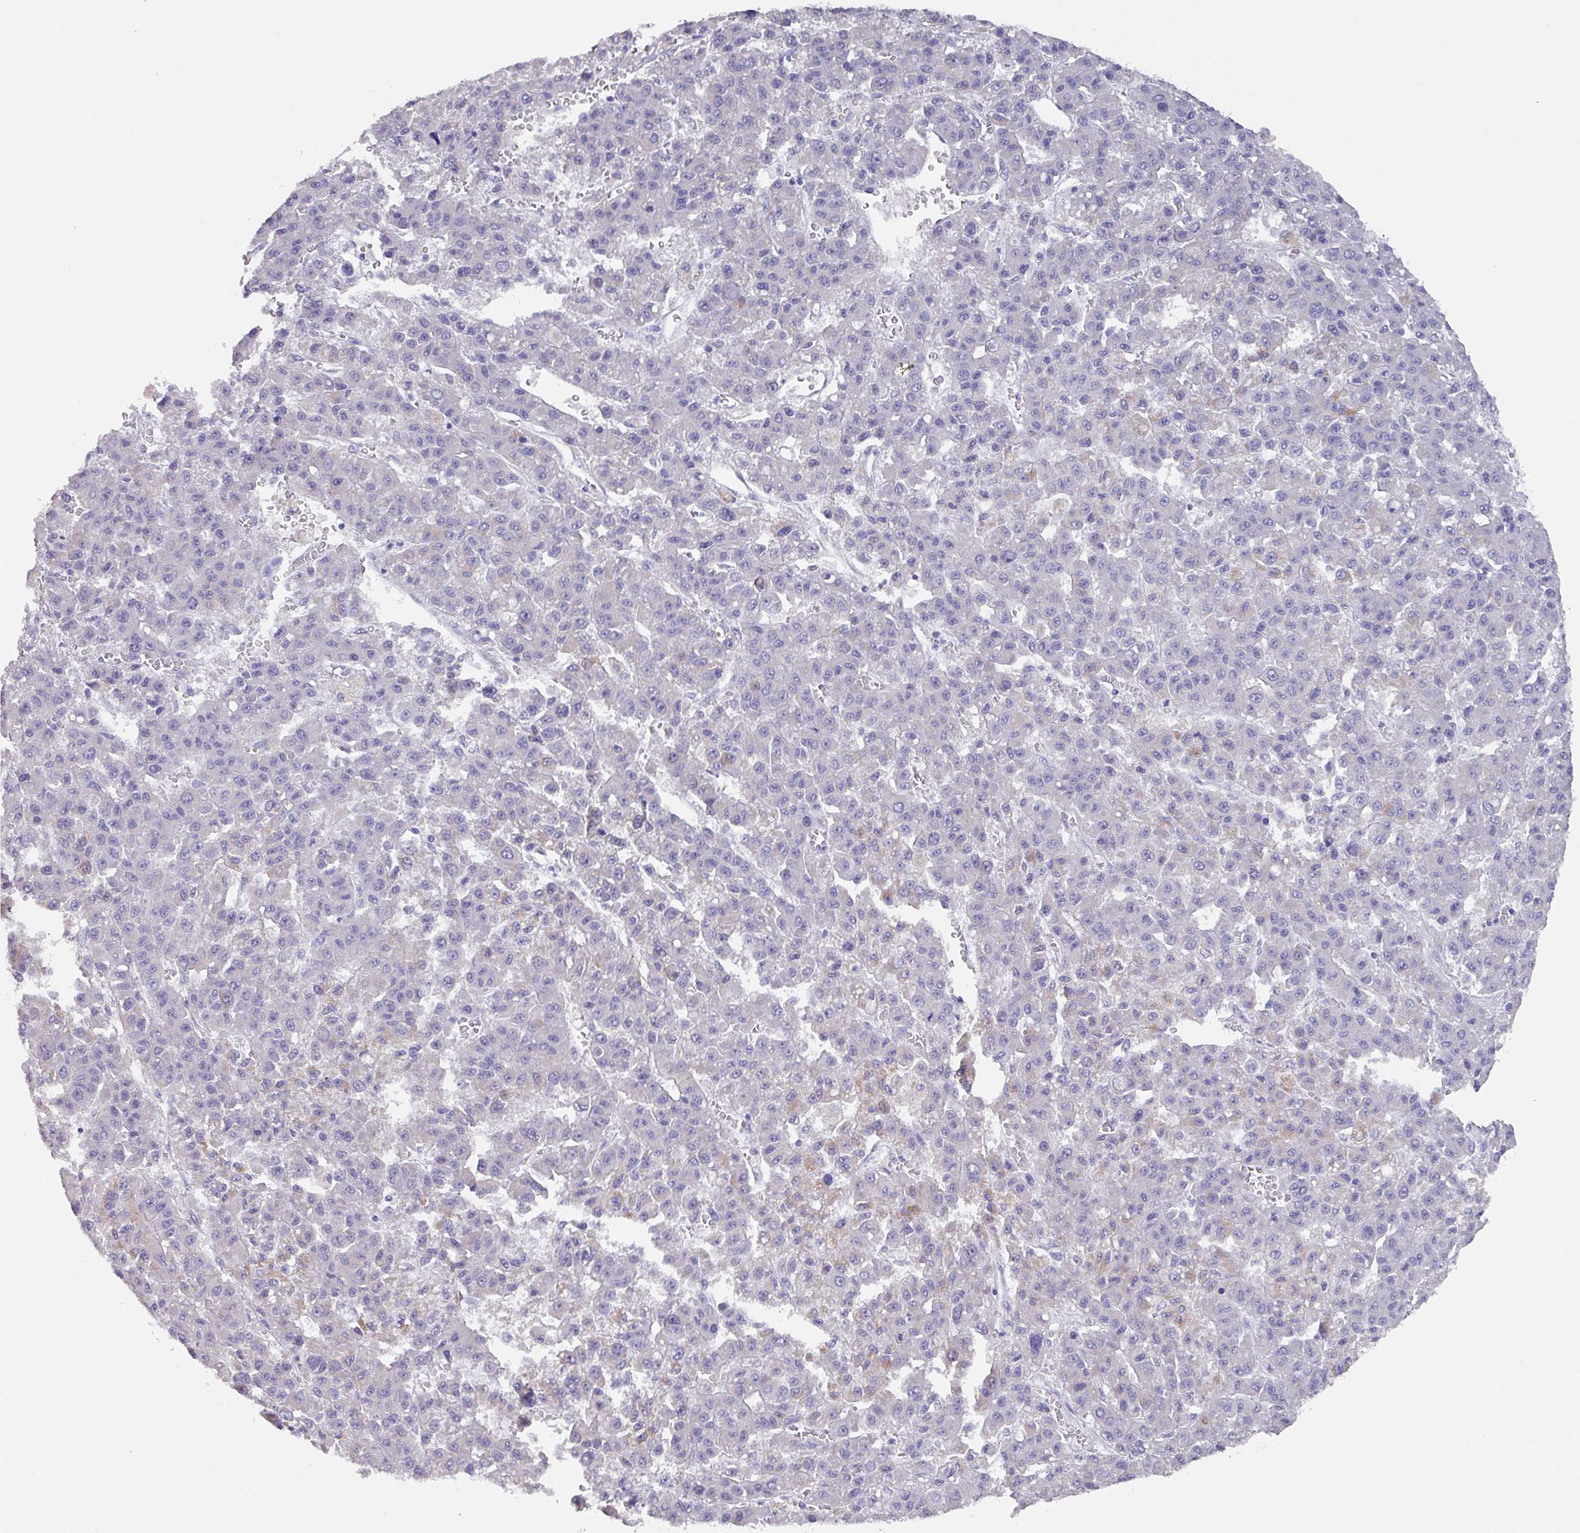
{"staining": {"intensity": "negative", "quantity": "none", "location": "none"}, "tissue": "liver cancer", "cell_type": "Tumor cells", "image_type": "cancer", "snomed": [{"axis": "morphology", "description": "Carcinoma, Hepatocellular, NOS"}, {"axis": "topography", "description": "Liver"}], "caption": "Histopathology image shows no protein expression in tumor cells of liver hepatocellular carcinoma tissue. (Brightfield microscopy of DAB IHC at high magnification).", "gene": "DAZL", "patient": {"sex": "male", "age": 70}}